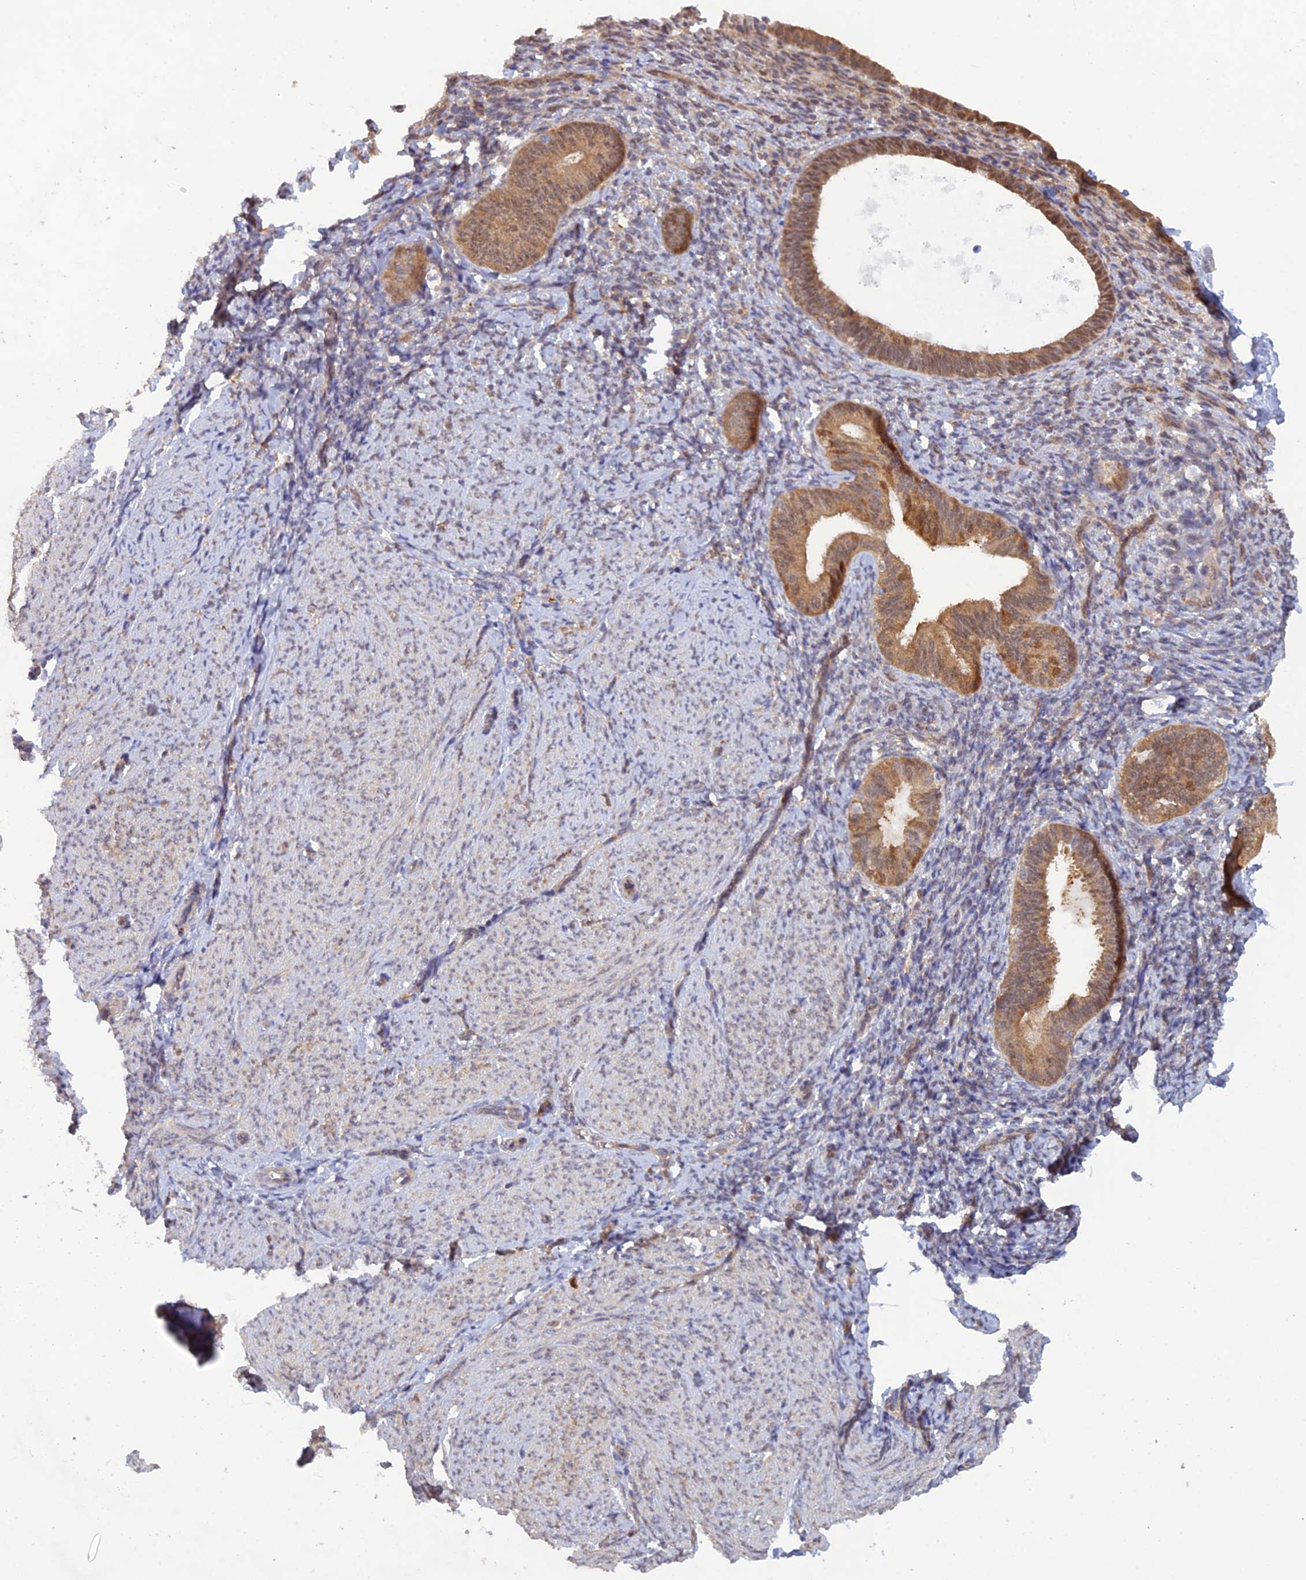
{"staining": {"intensity": "negative", "quantity": "none", "location": "none"}, "tissue": "endometrium", "cell_type": "Cells in endometrial stroma", "image_type": "normal", "snomed": [{"axis": "morphology", "description": "Normal tissue, NOS"}, {"axis": "topography", "description": "Endometrium"}], "caption": "DAB (3,3'-diaminobenzidine) immunohistochemical staining of normal endometrium demonstrates no significant positivity in cells in endometrial stroma.", "gene": "HINT1", "patient": {"sex": "female", "age": 65}}